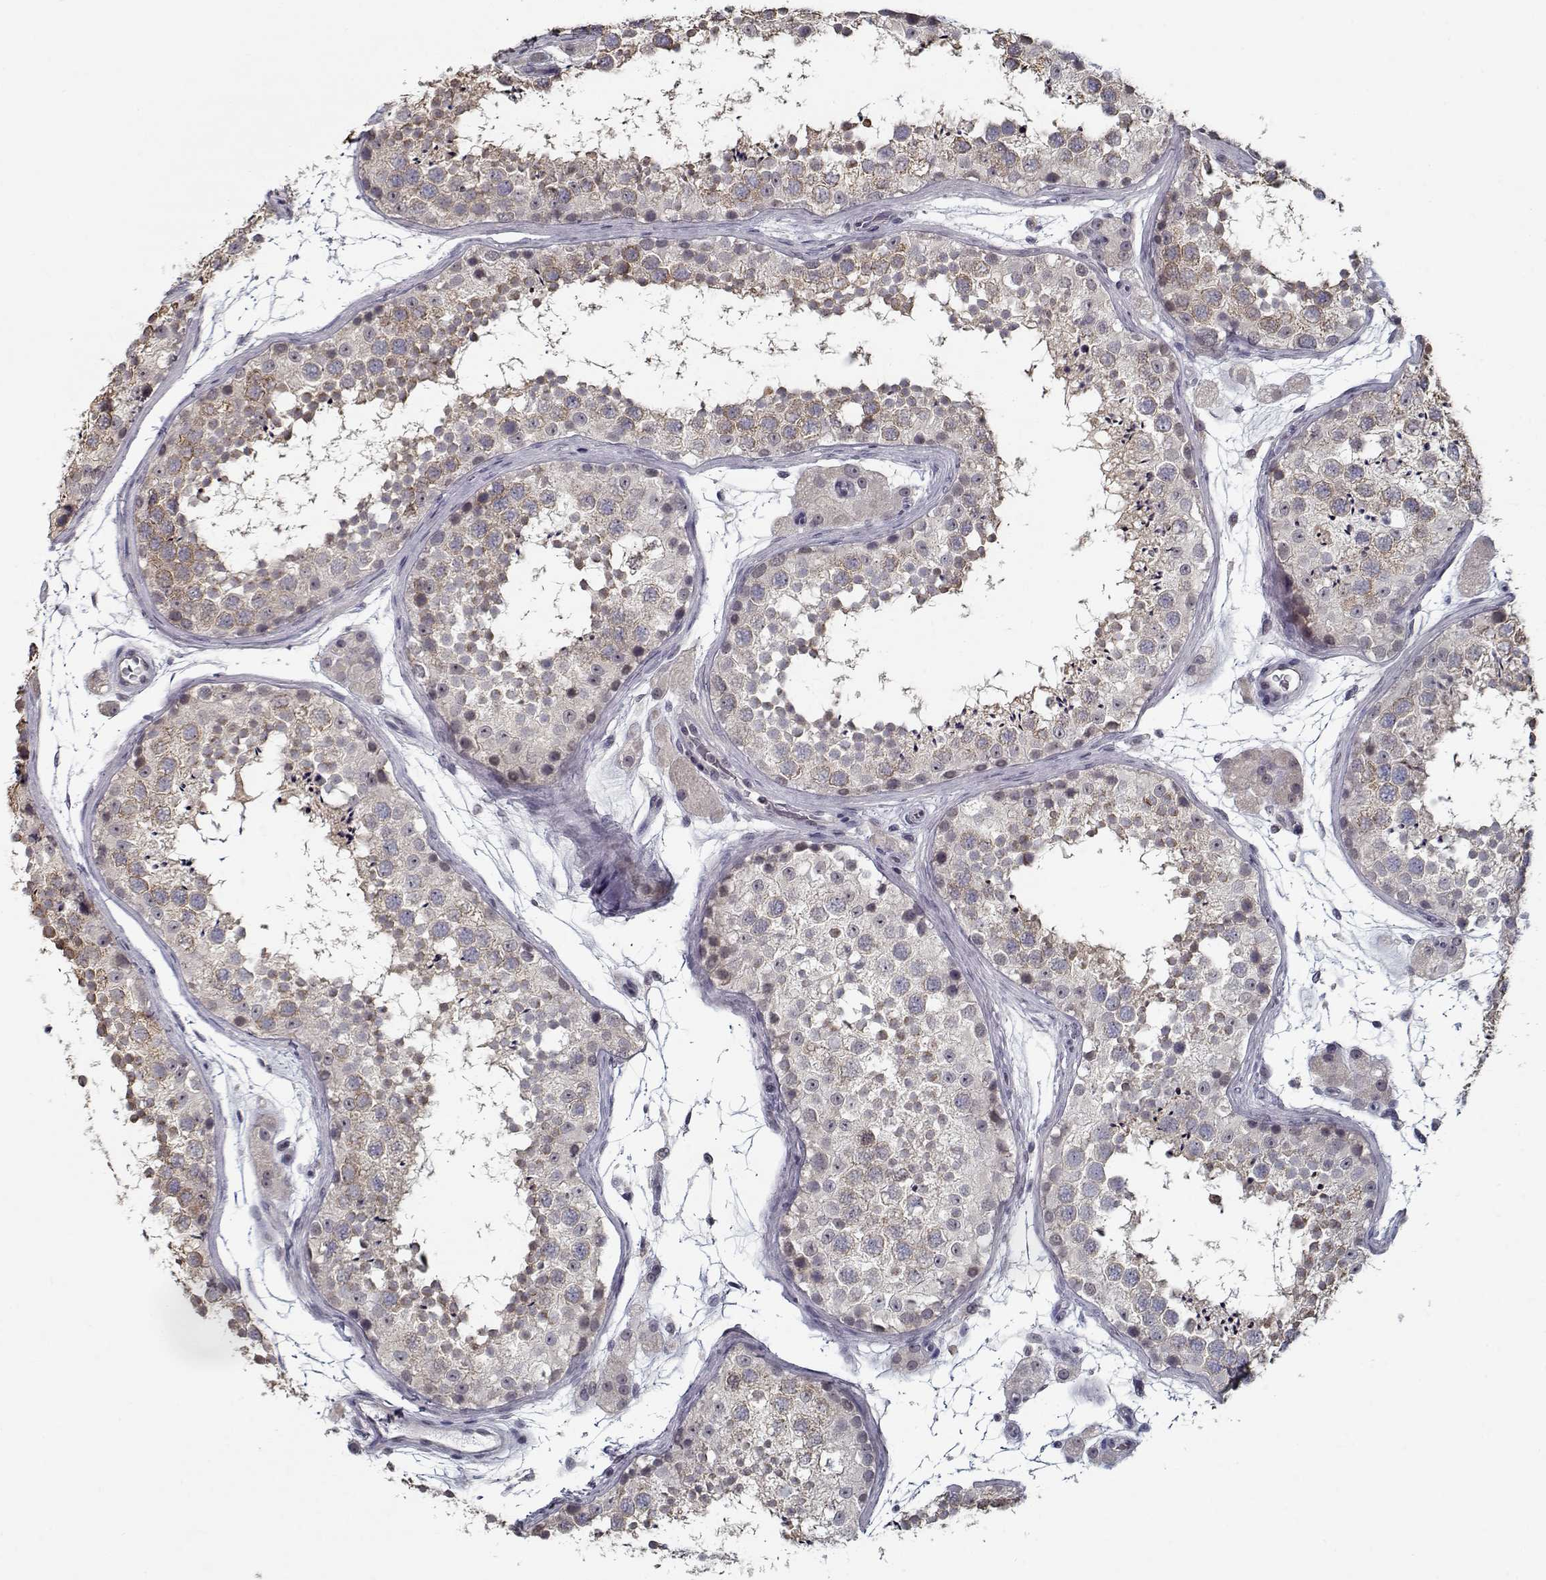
{"staining": {"intensity": "weak", "quantity": ">75%", "location": "cytoplasmic/membranous"}, "tissue": "testis", "cell_type": "Cells in seminiferous ducts", "image_type": "normal", "snomed": [{"axis": "morphology", "description": "Normal tissue, NOS"}, {"axis": "topography", "description": "Testis"}], "caption": "This is a photomicrograph of immunohistochemistry staining of unremarkable testis, which shows weak expression in the cytoplasmic/membranous of cells in seminiferous ducts.", "gene": "TESPA1", "patient": {"sex": "male", "age": 41}}